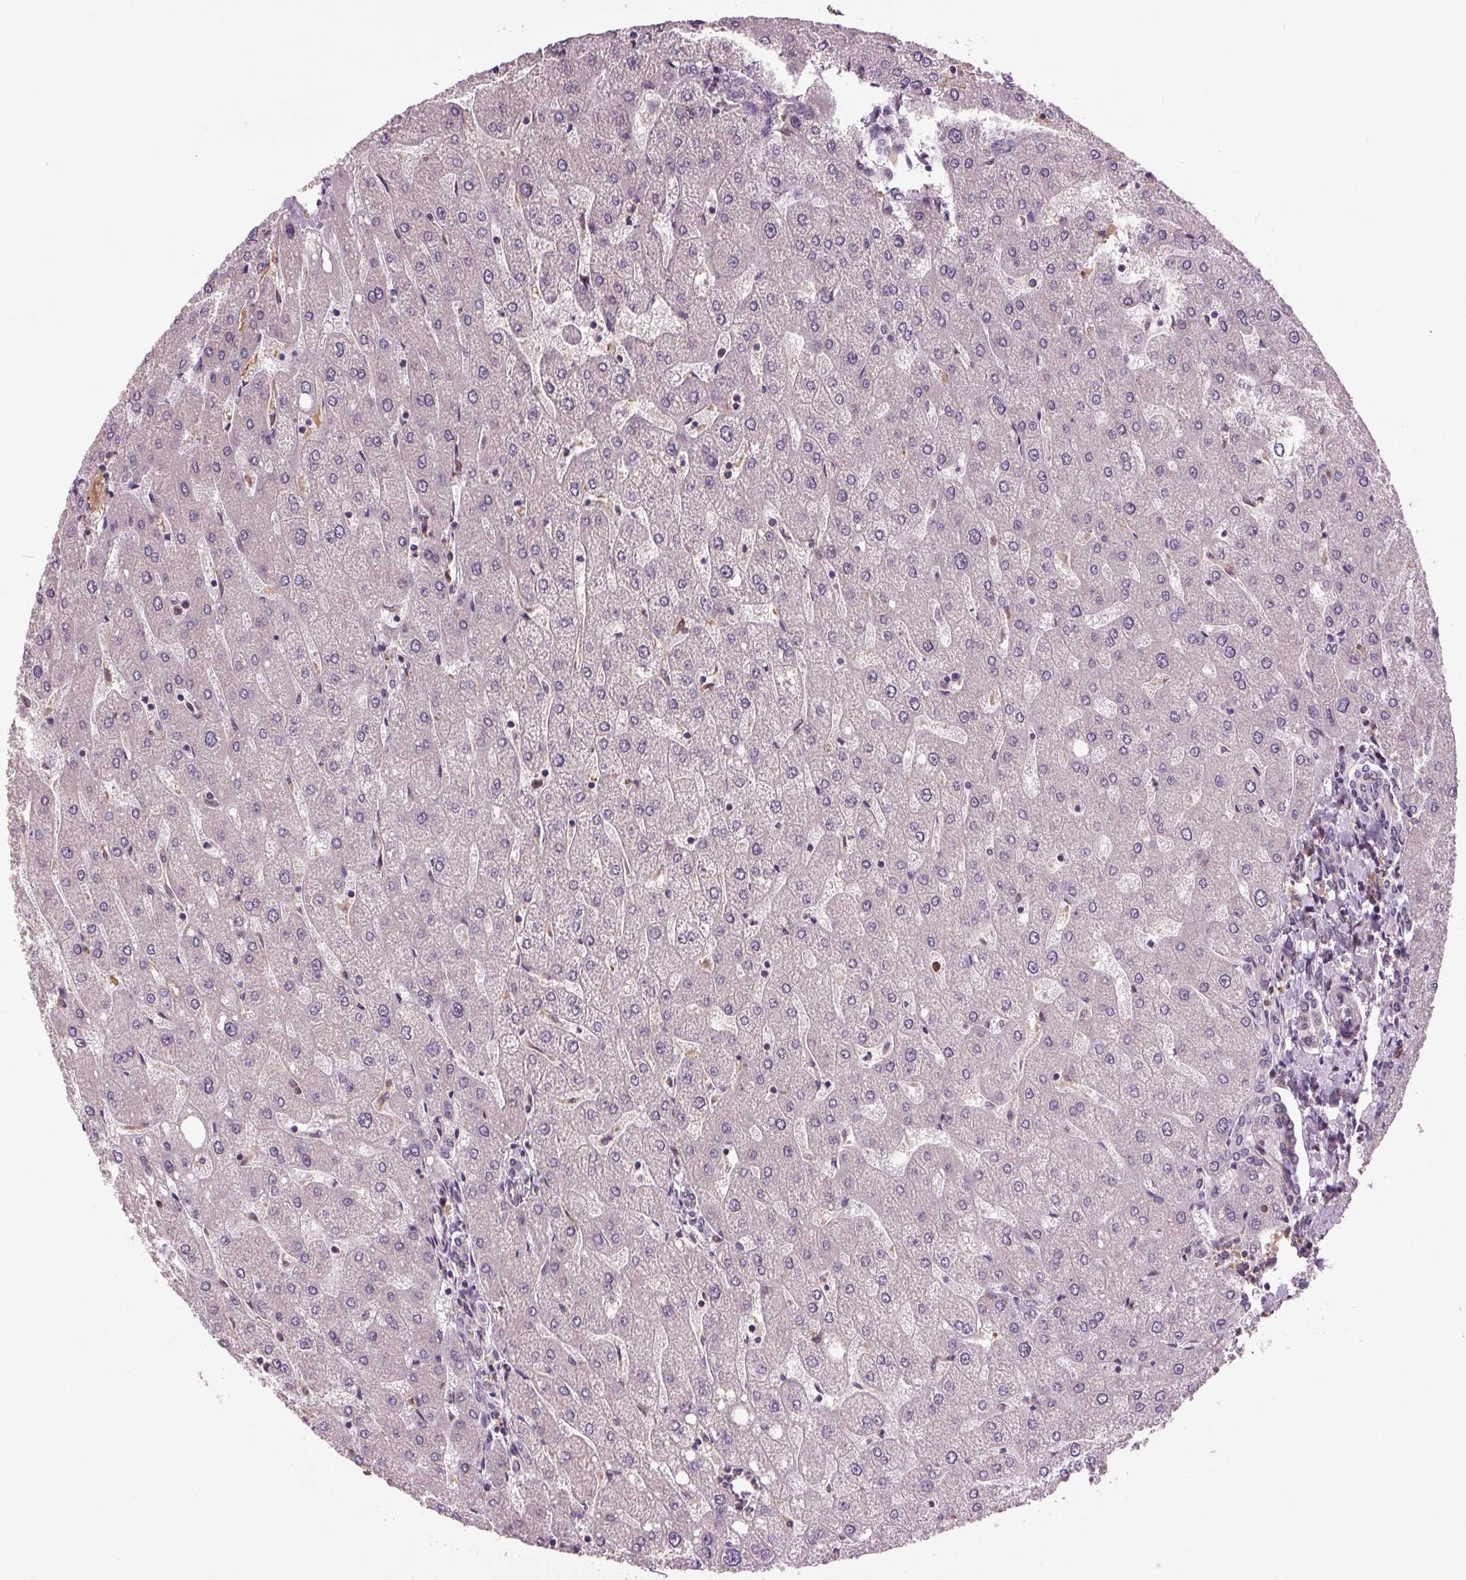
{"staining": {"intensity": "negative", "quantity": "none", "location": "none"}, "tissue": "liver", "cell_type": "Cholangiocytes", "image_type": "normal", "snomed": [{"axis": "morphology", "description": "Normal tissue, NOS"}, {"axis": "topography", "description": "Liver"}], "caption": "High power microscopy histopathology image of an IHC image of normal liver, revealing no significant expression in cholangiocytes.", "gene": "BSDC1", "patient": {"sex": "male", "age": 67}}